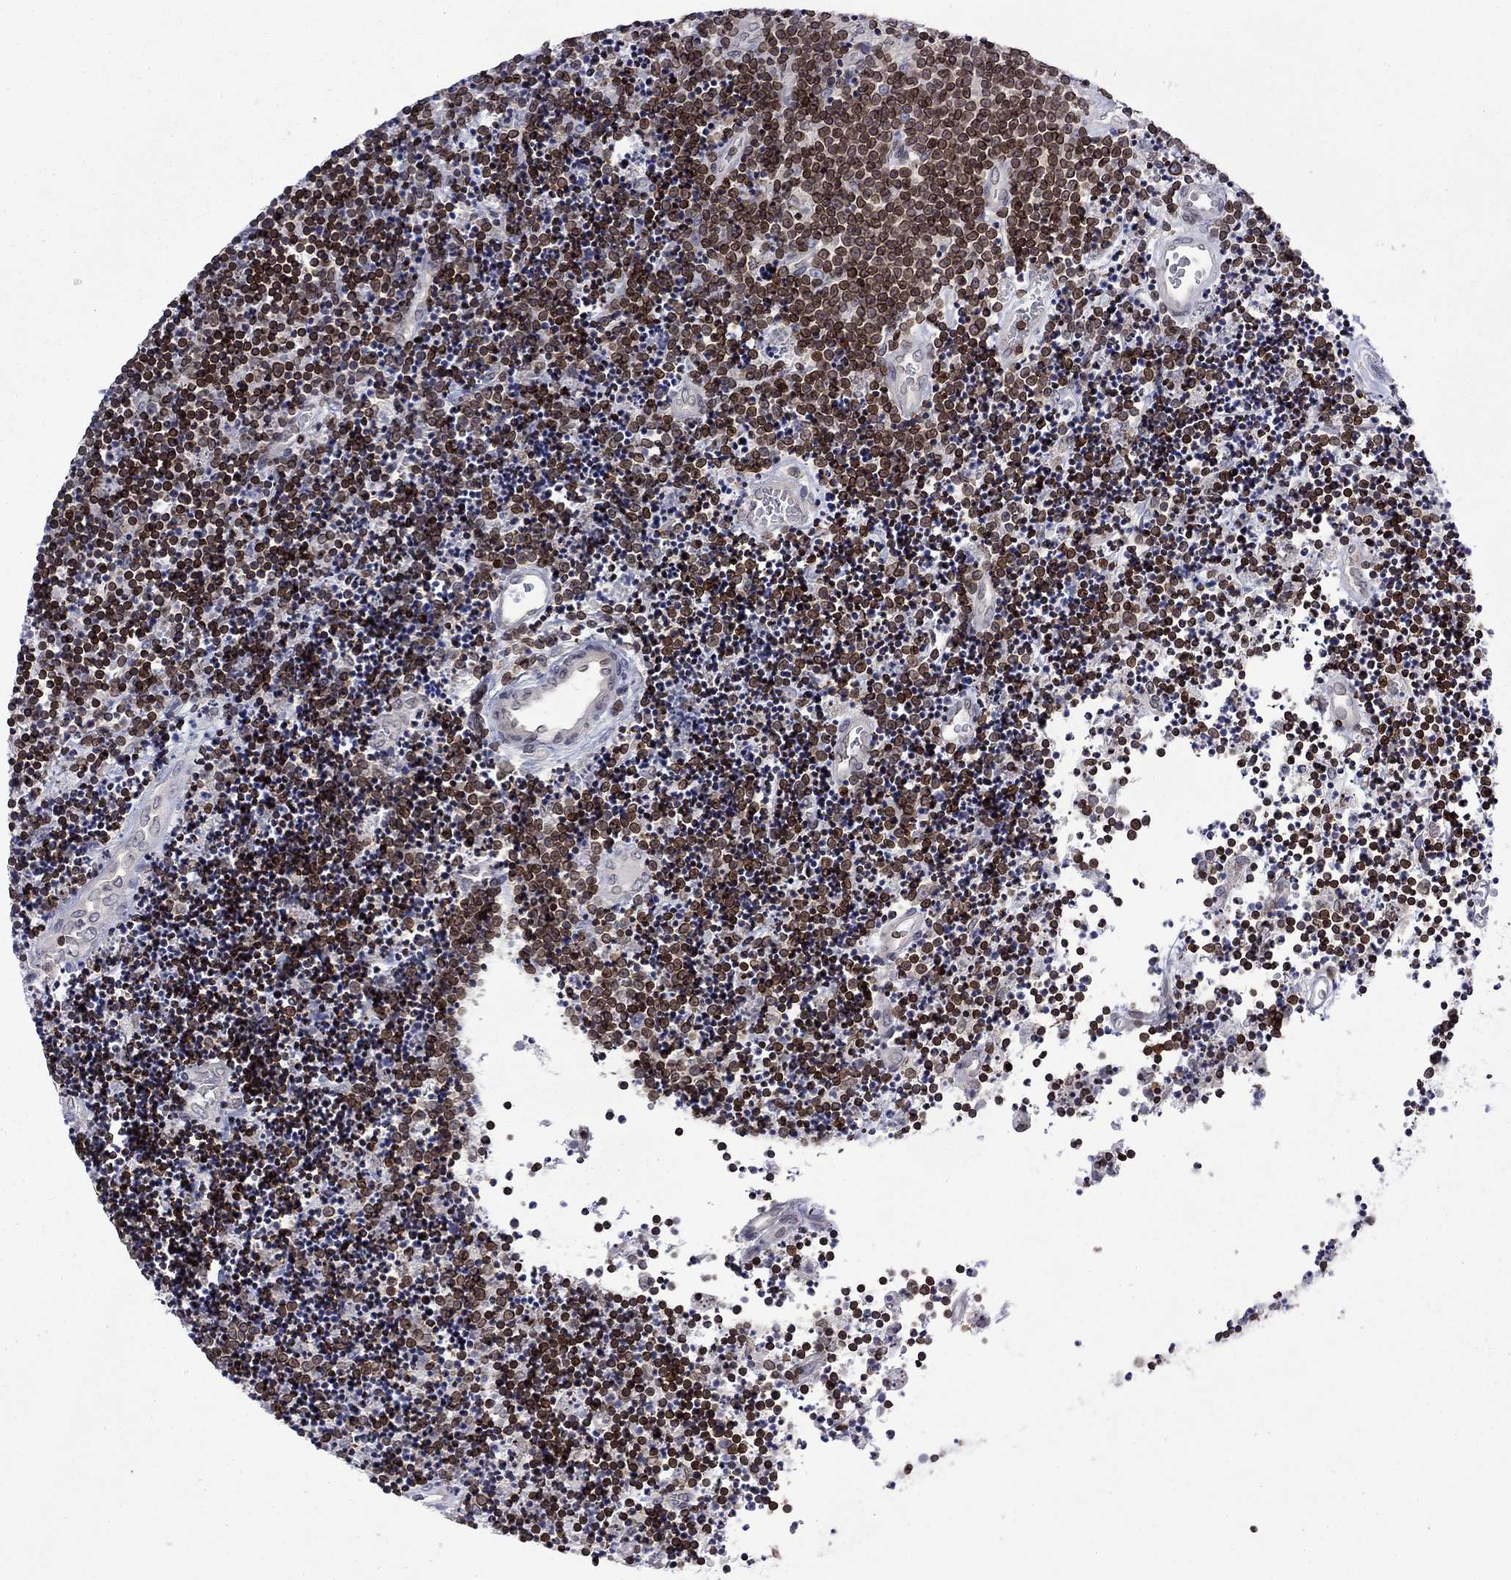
{"staining": {"intensity": "strong", "quantity": "25%-75%", "location": "cytoplasmic/membranous,nuclear"}, "tissue": "lymphoma", "cell_type": "Tumor cells", "image_type": "cancer", "snomed": [{"axis": "morphology", "description": "Malignant lymphoma, non-Hodgkin's type, Low grade"}, {"axis": "topography", "description": "Brain"}], "caption": "There is high levels of strong cytoplasmic/membranous and nuclear staining in tumor cells of low-grade malignant lymphoma, non-Hodgkin's type, as demonstrated by immunohistochemical staining (brown color).", "gene": "SLA", "patient": {"sex": "female", "age": 66}}